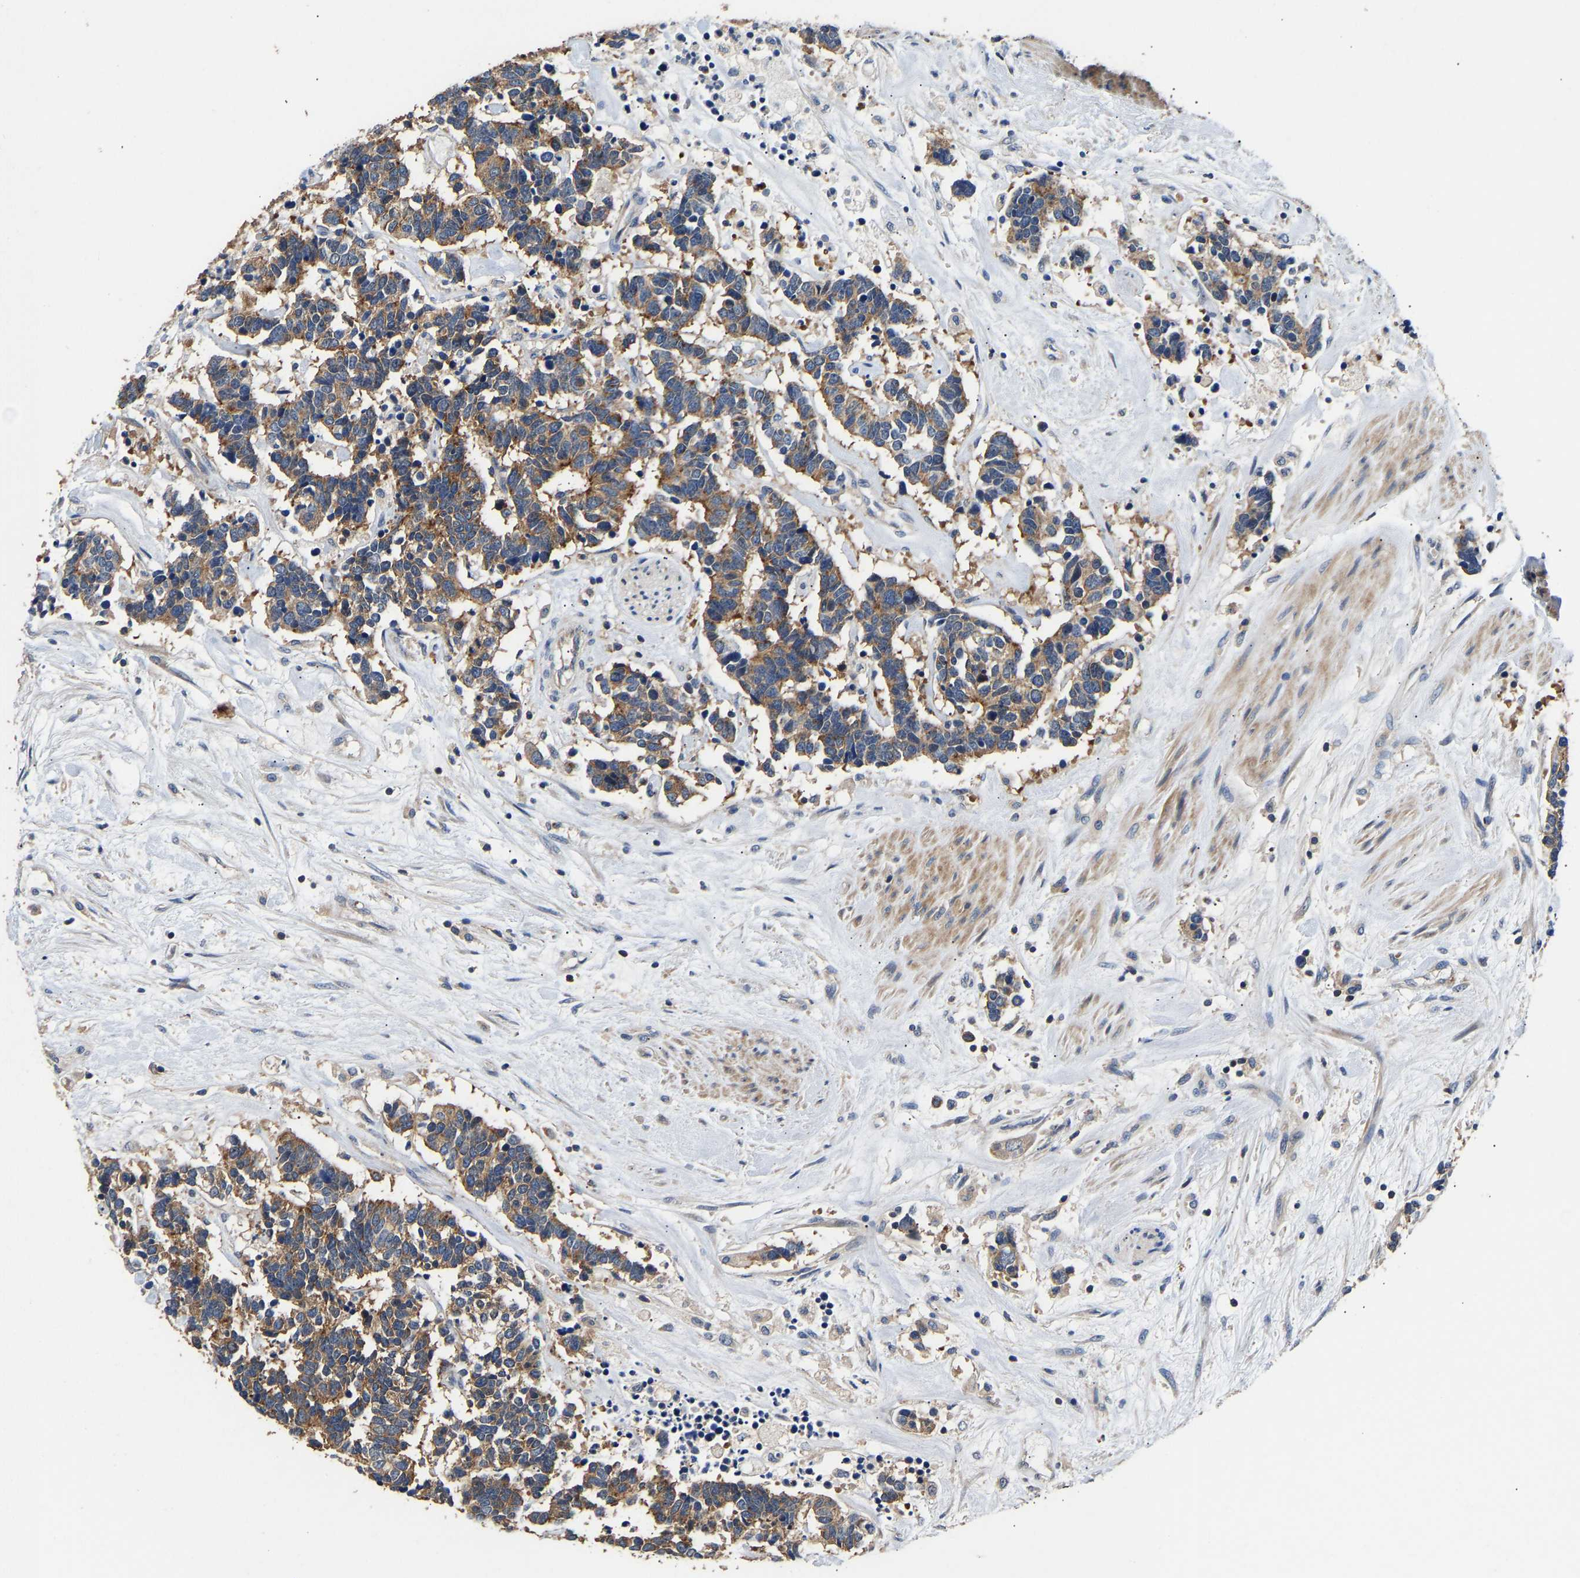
{"staining": {"intensity": "moderate", "quantity": ">75%", "location": "cytoplasmic/membranous"}, "tissue": "carcinoid", "cell_type": "Tumor cells", "image_type": "cancer", "snomed": [{"axis": "morphology", "description": "Carcinoma, NOS"}, {"axis": "morphology", "description": "Carcinoid, malignant, NOS"}, {"axis": "topography", "description": "Urinary bladder"}], "caption": "High-magnification brightfield microscopy of carcinoid stained with DAB (brown) and counterstained with hematoxylin (blue). tumor cells exhibit moderate cytoplasmic/membranous staining is identified in approximately>75% of cells.", "gene": "LRBA", "patient": {"sex": "male", "age": 57}}